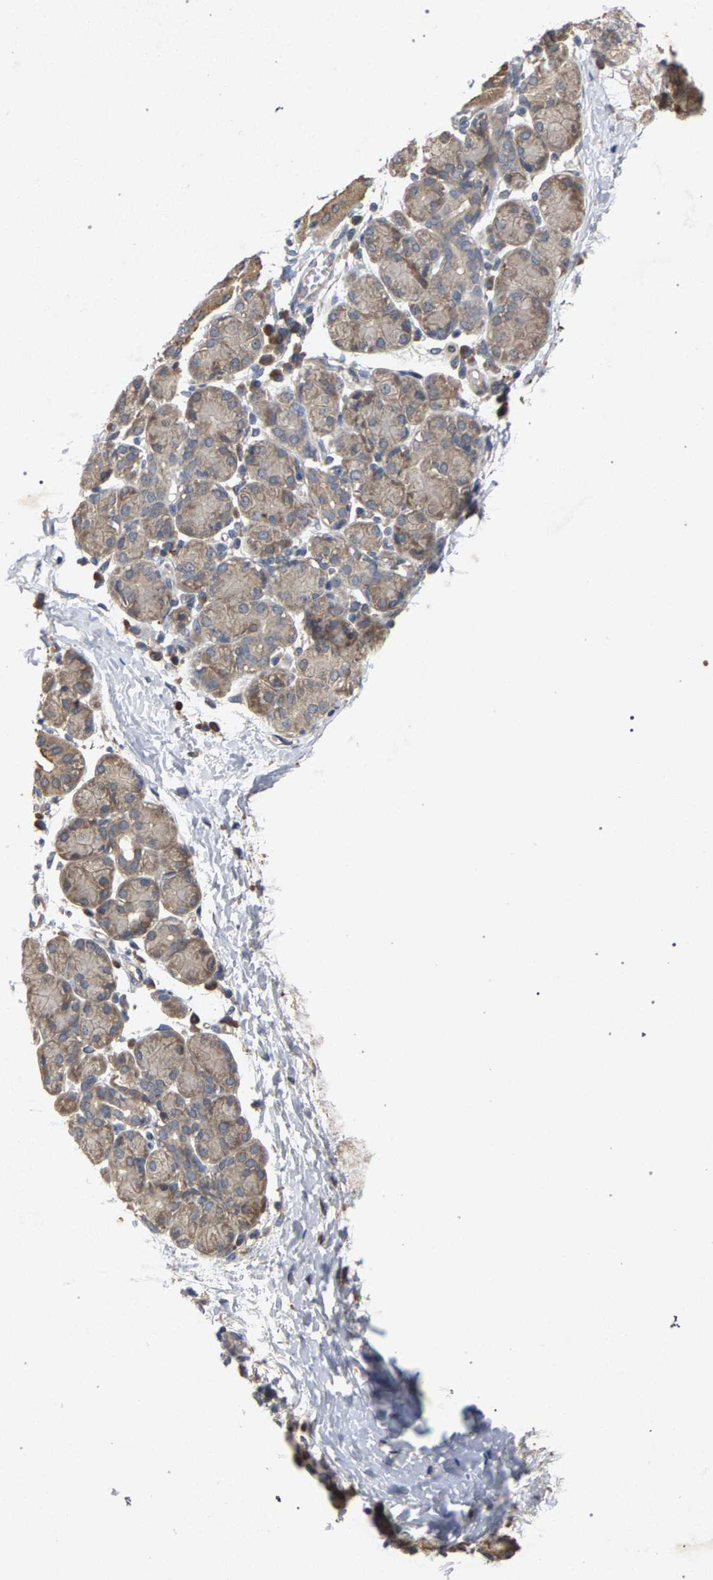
{"staining": {"intensity": "weak", "quantity": ">75%", "location": "cytoplasmic/membranous"}, "tissue": "salivary gland", "cell_type": "Glandular cells", "image_type": "normal", "snomed": [{"axis": "morphology", "description": "Normal tissue, NOS"}, {"axis": "morphology", "description": "Inflammation, NOS"}, {"axis": "topography", "description": "Lymph node"}, {"axis": "topography", "description": "Salivary gland"}], "caption": "A low amount of weak cytoplasmic/membranous expression is identified in approximately >75% of glandular cells in normal salivary gland. Using DAB (3,3'-diaminobenzidine) (brown) and hematoxylin (blue) stains, captured at high magnification using brightfield microscopy.", "gene": "SLC4A4", "patient": {"sex": "male", "age": 3}}